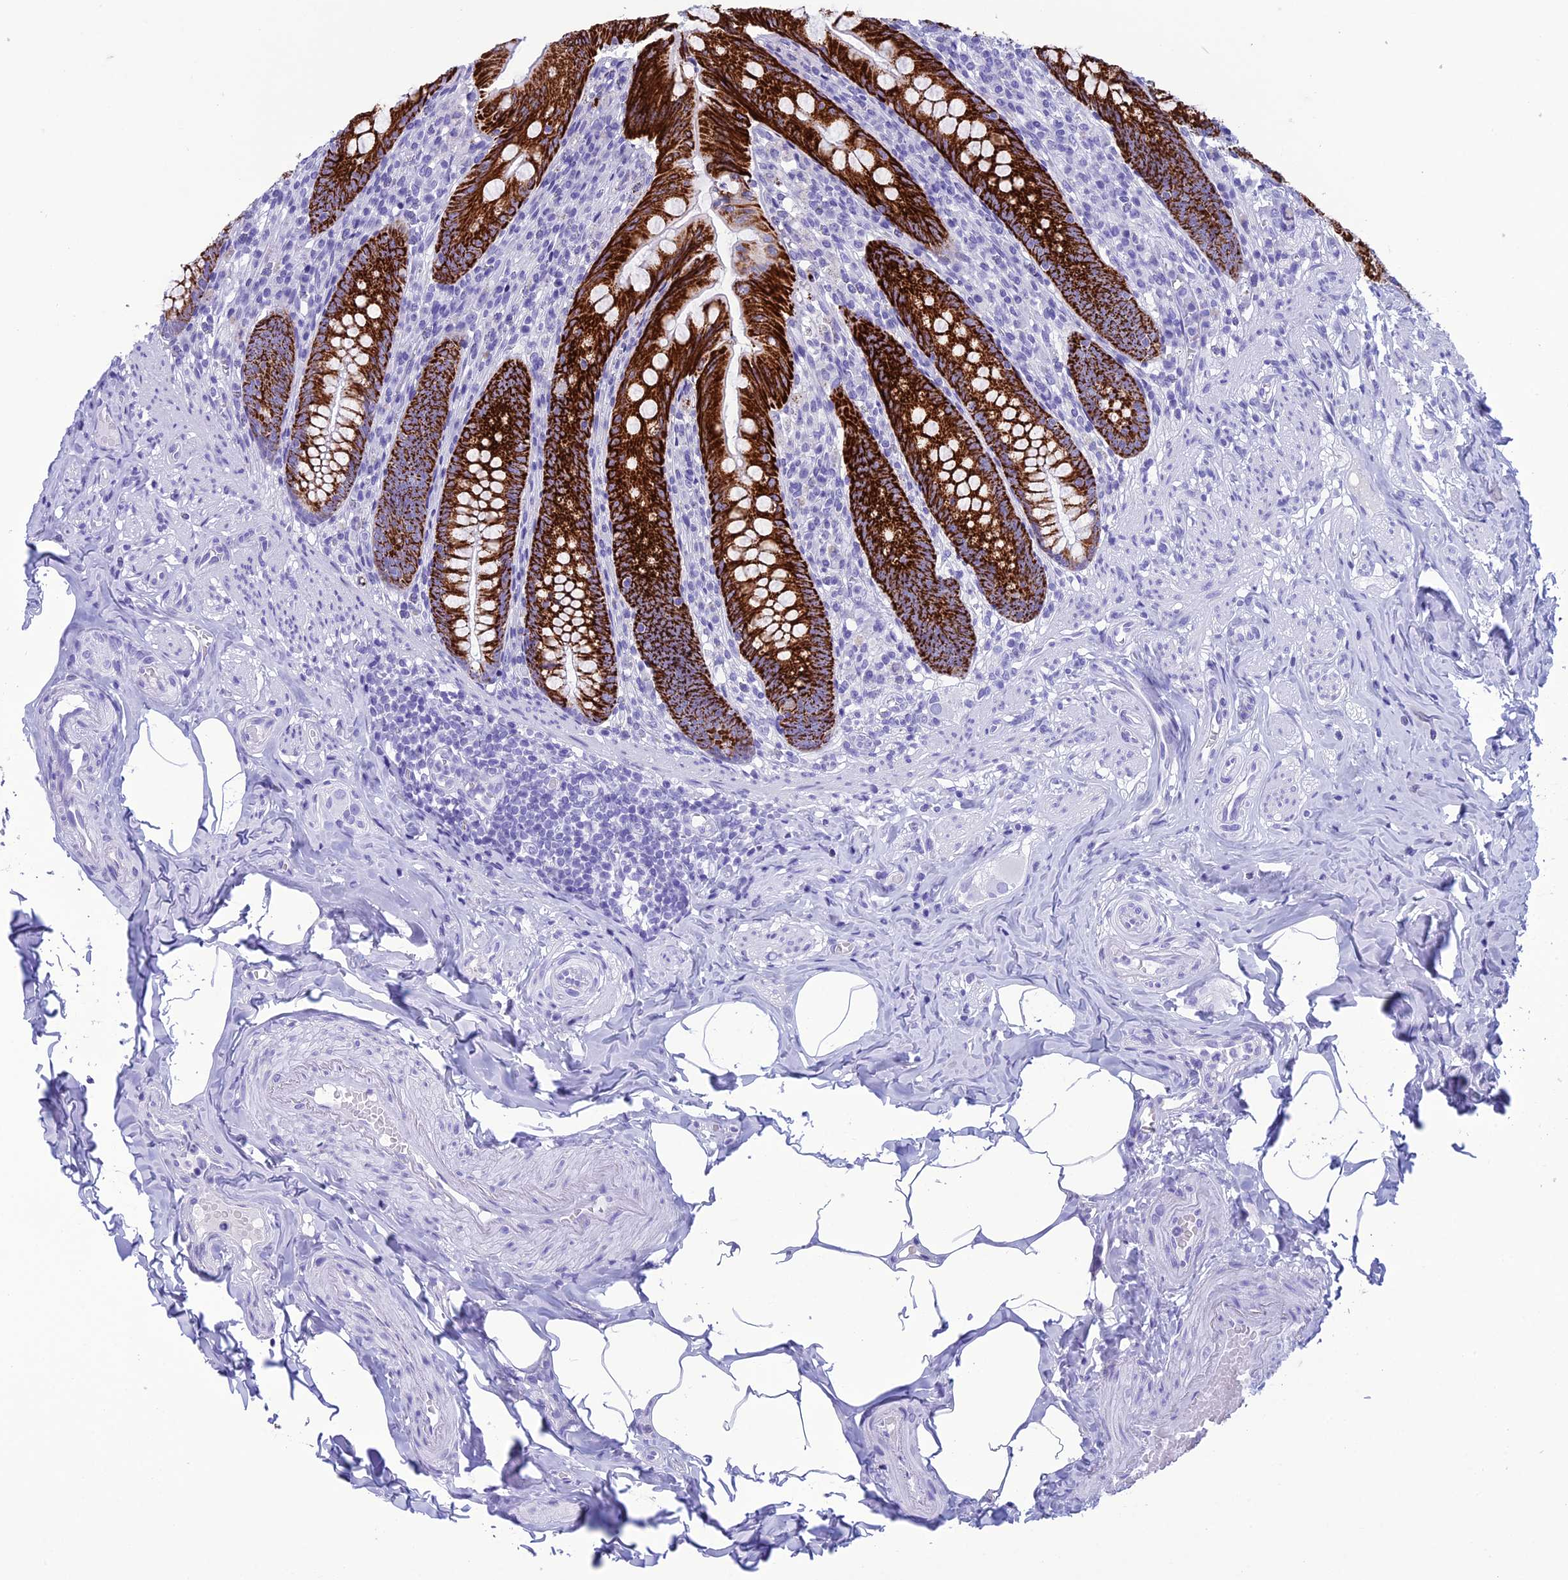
{"staining": {"intensity": "strong", "quantity": ">75%", "location": "cytoplasmic/membranous"}, "tissue": "appendix", "cell_type": "Glandular cells", "image_type": "normal", "snomed": [{"axis": "morphology", "description": "Normal tissue, NOS"}, {"axis": "topography", "description": "Appendix"}], "caption": "Benign appendix displays strong cytoplasmic/membranous staining in about >75% of glandular cells, visualized by immunohistochemistry. (Stains: DAB in brown, nuclei in blue, Microscopy: brightfield microscopy at high magnification).", "gene": "TRAM1L1", "patient": {"sex": "male", "age": 55}}